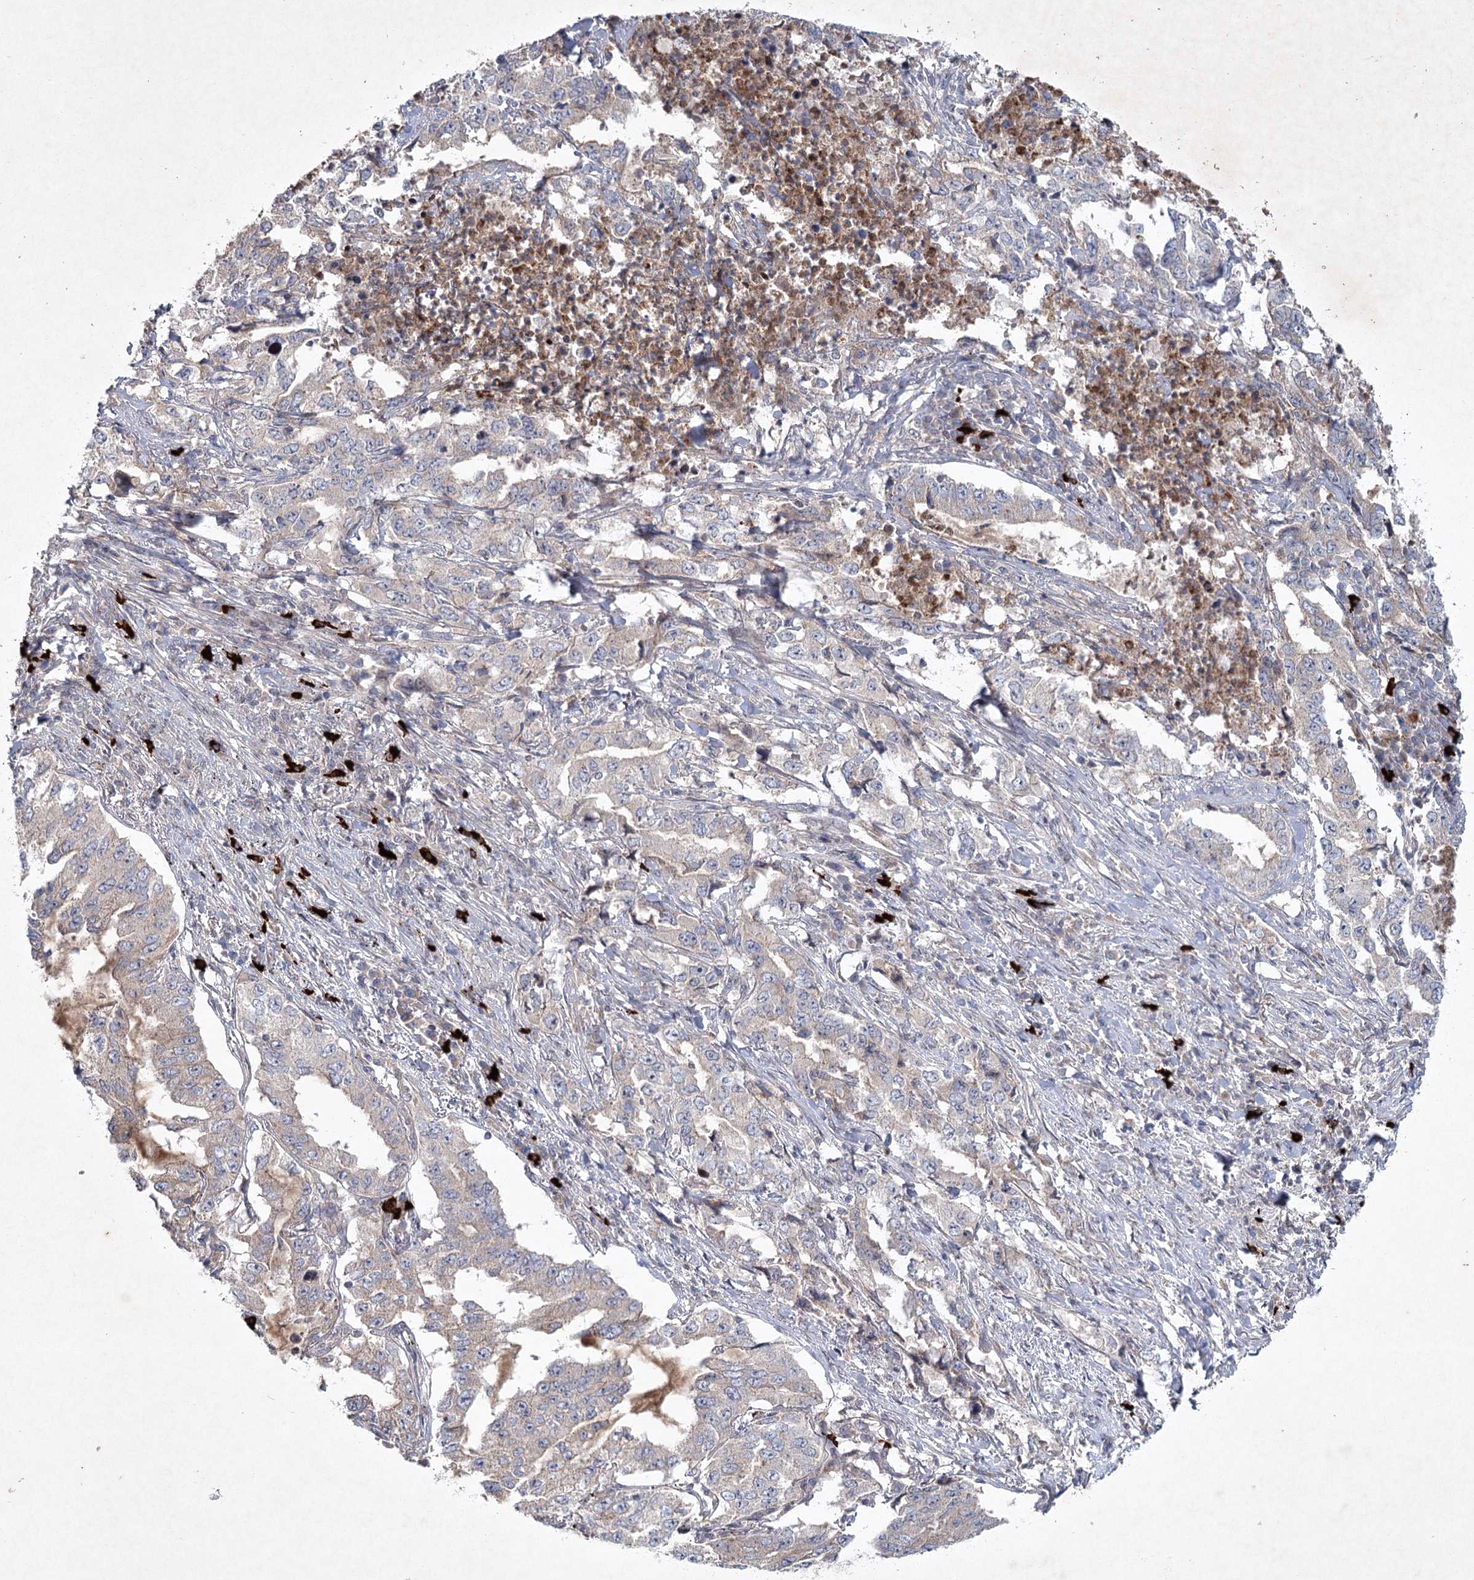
{"staining": {"intensity": "moderate", "quantity": "<25%", "location": "cytoplasmic/membranous"}, "tissue": "lung cancer", "cell_type": "Tumor cells", "image_type": "cancer", "snomed": [{"axis": "morphology", "description": "Adenocarcinoma, NOS"}, {"axis": "topography", "description": "Lung"}], "caption": "Lung cancer (adenocarcinoma) tissue shows moderate cytoplasmic/membranous positivity in about <25% of tumor cells", "gene": "MAP3K13", "patient": {"sex": "female", "age": 51}}